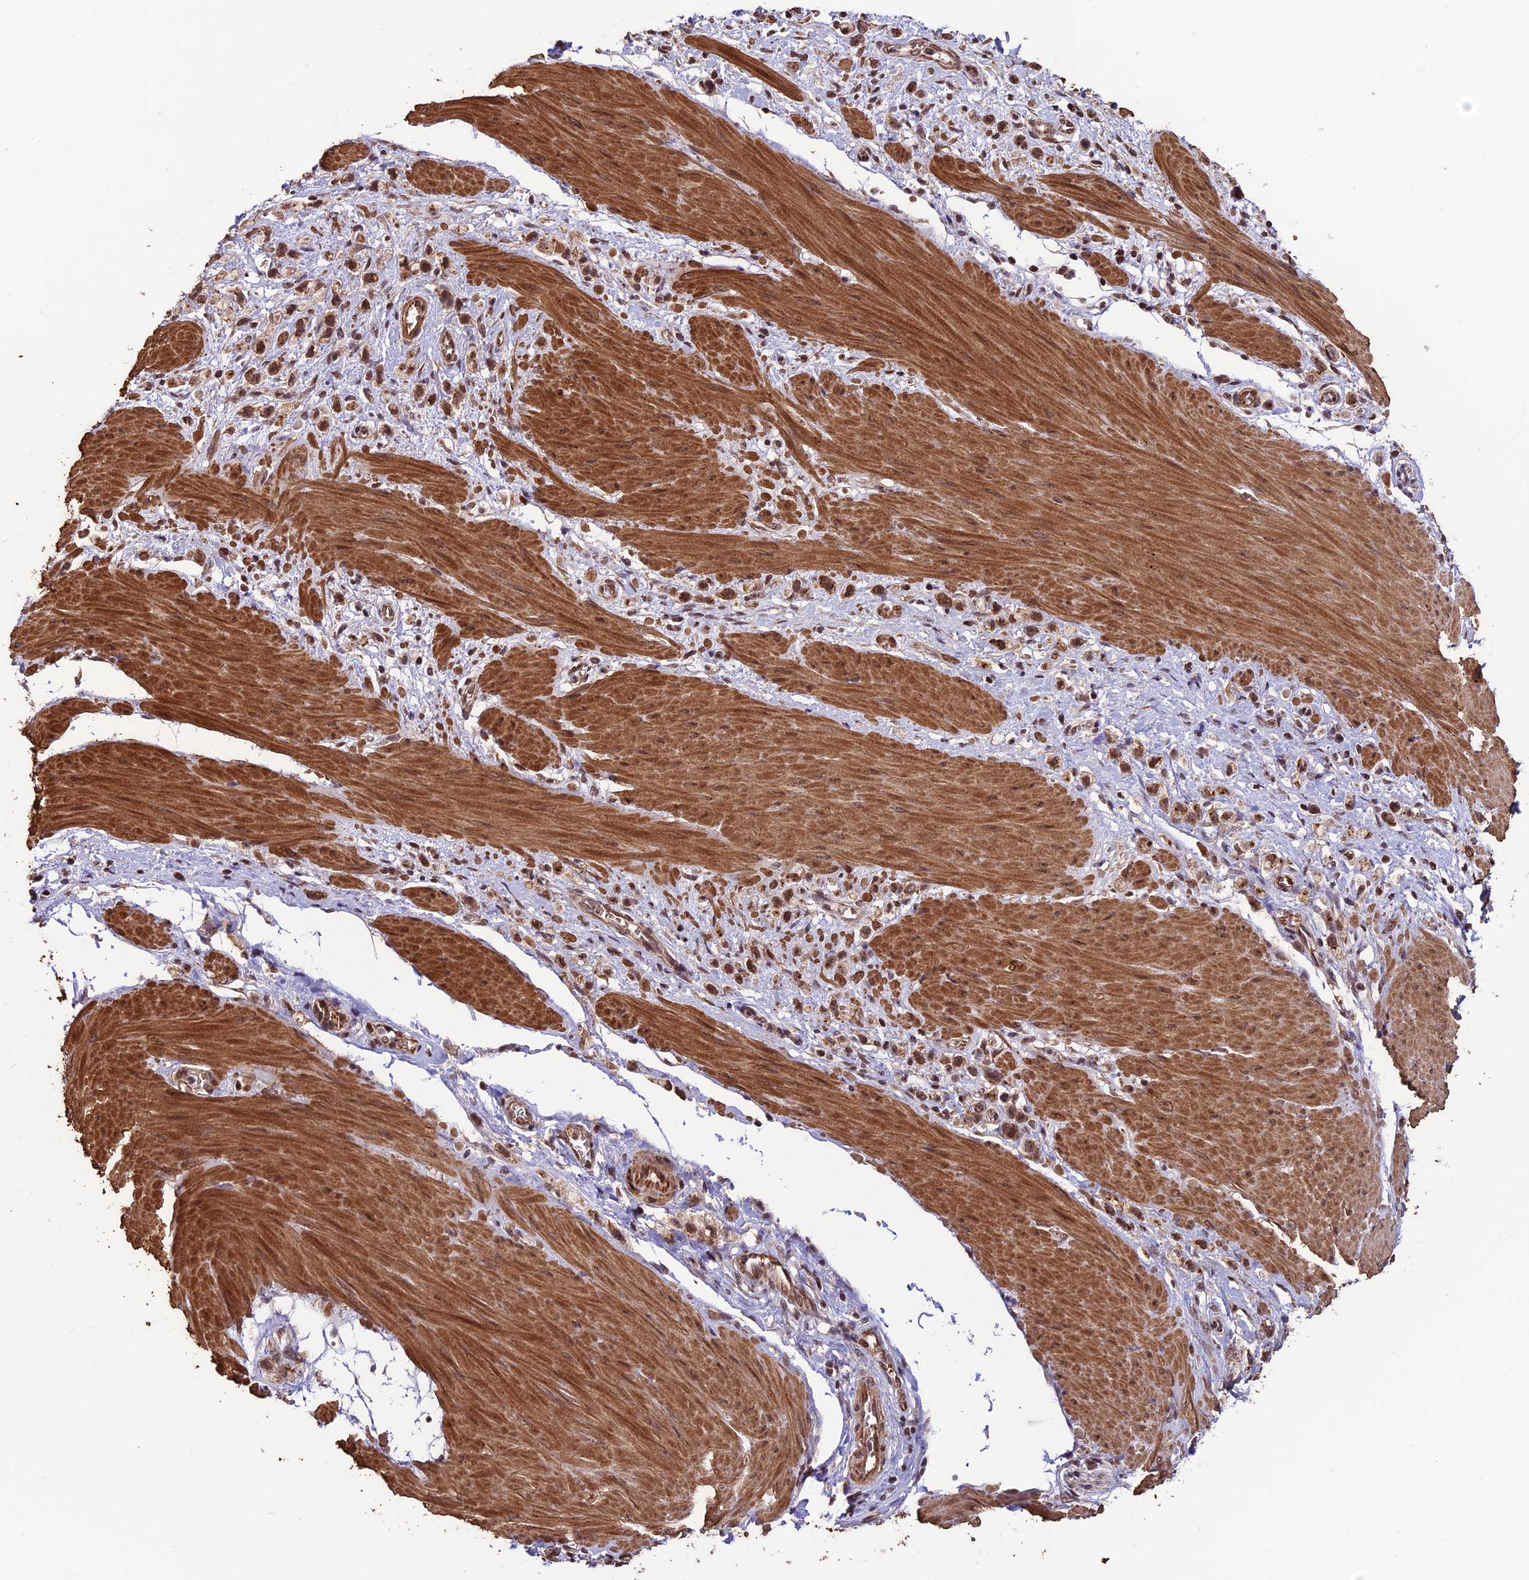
{"staining": {"intensity": "moderate", "quantity": ">75%", "location": "cytoplasmic/membranous,nuclear"}, "tissue": "stomach cancer", "cell_type": "Tumor cells", "image_type": "cancer", "snomed": [{"axis": "morphology", "description": "Adenocarcinoma, NOS"}, {"axis": "topography", "description": "Stomach"}], "caption": "High-power microscopy captured an immunohistochemistry (IHC) histopathology image of stomach adenocarcinoma, revealing moderate cytoplasmic/membranous and nuclear positivity in approximately >75% of tumor cells.", "gene": "CABIN1", "patient": {"sex": "female", "age": 65}}